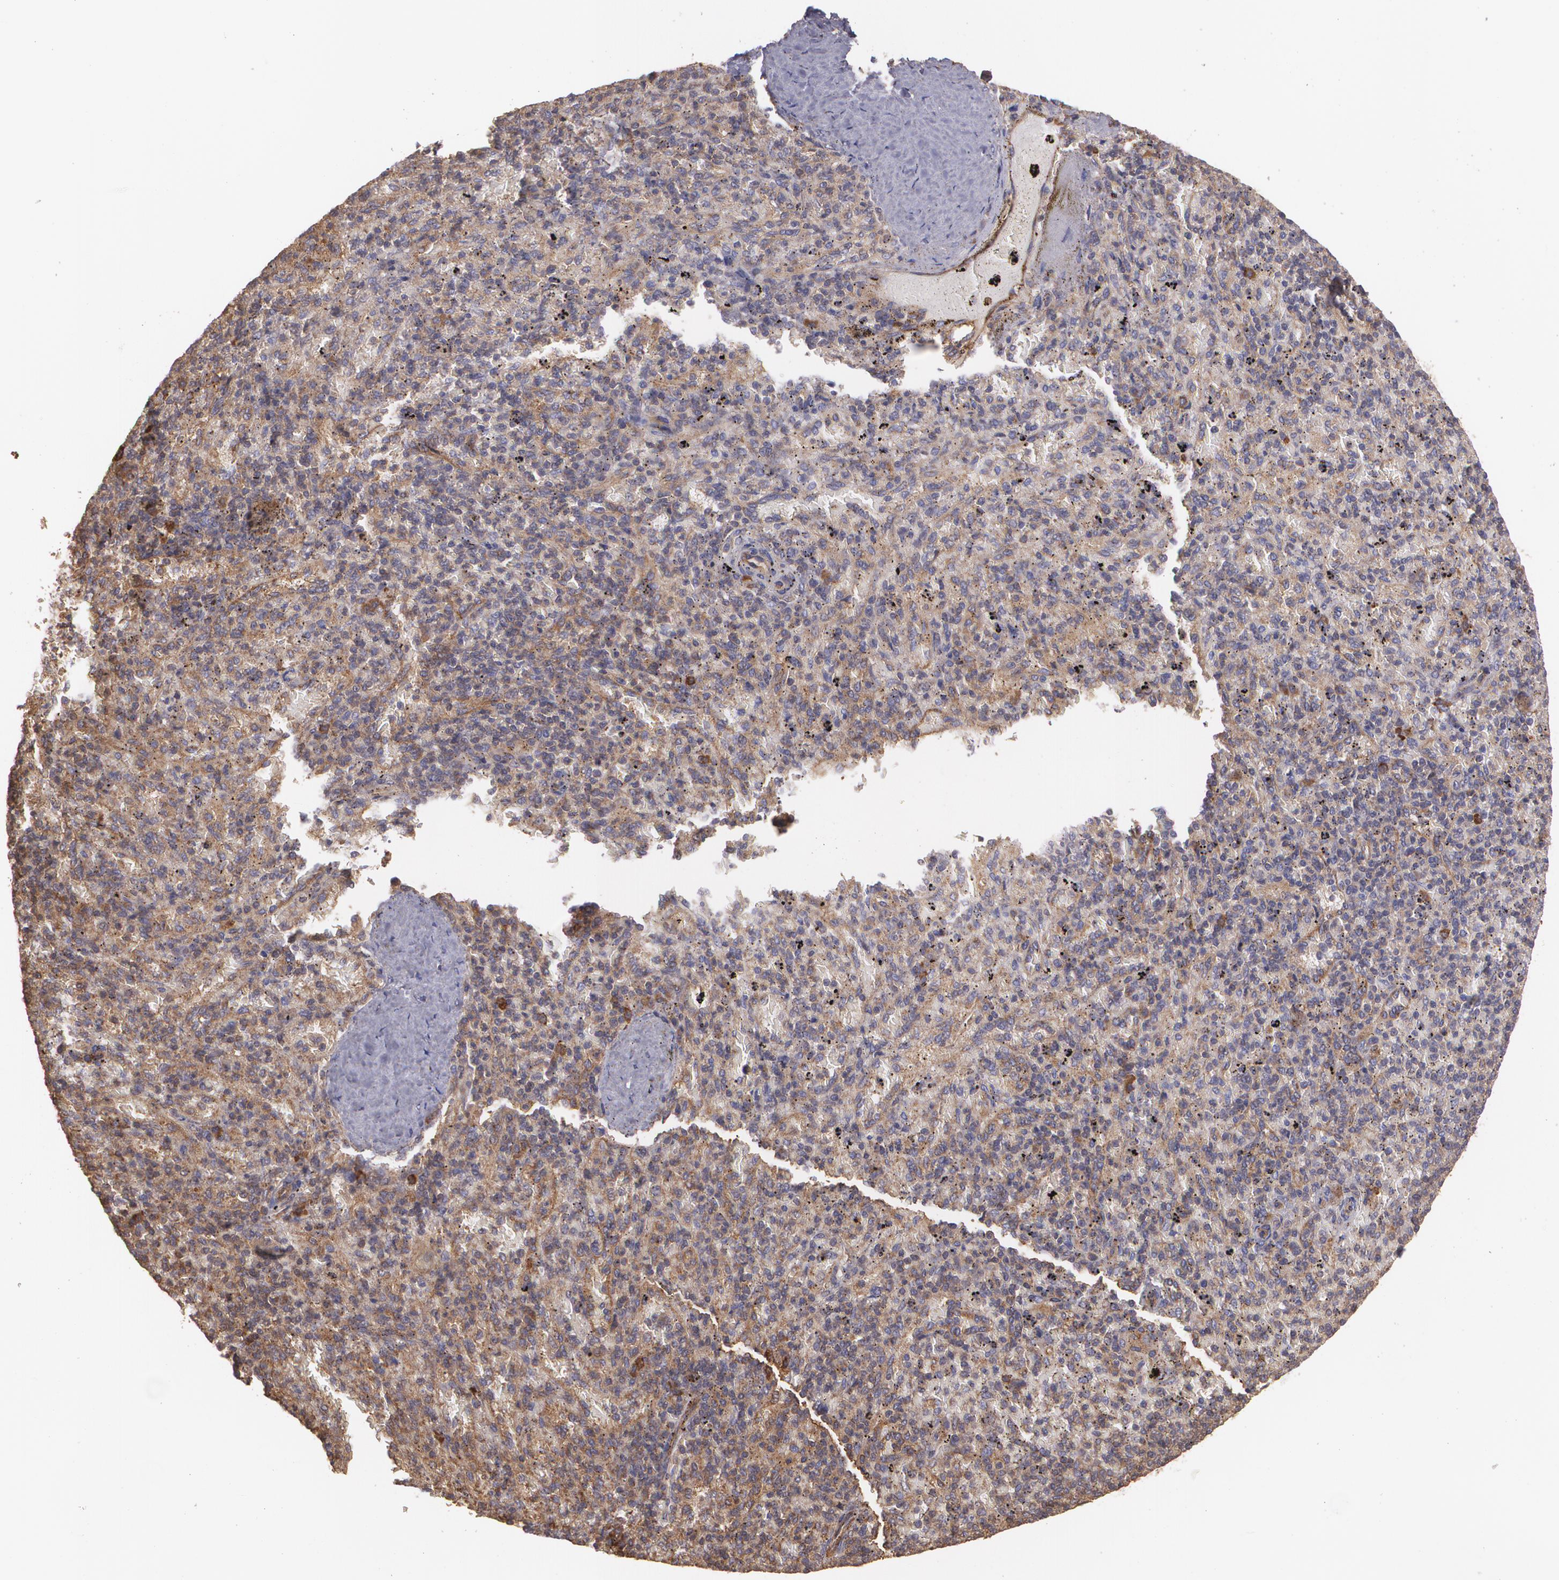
{"staining": {"intensity": "moderate", "quantity": ">75%", "location": "cytoplasmic/membranous"}, "tissue": "spleen", "cell_type": "Cells in red pulp", "image_type": "normal", "snomed": [{"axis": "morphology", "description": "Normal tissue, NOS"}, {"axis": "topography", "description": "Spleen"}], "caption": "Spleen stained with immunohistochemistry (IHC) demonstrates moderate cytoplasmic/membranous positivity in about >75% of cells in red pulp. Nuclei are stained in blue.", "gene": "ECE1", "patient": {"sex": "female", "age": 43}}